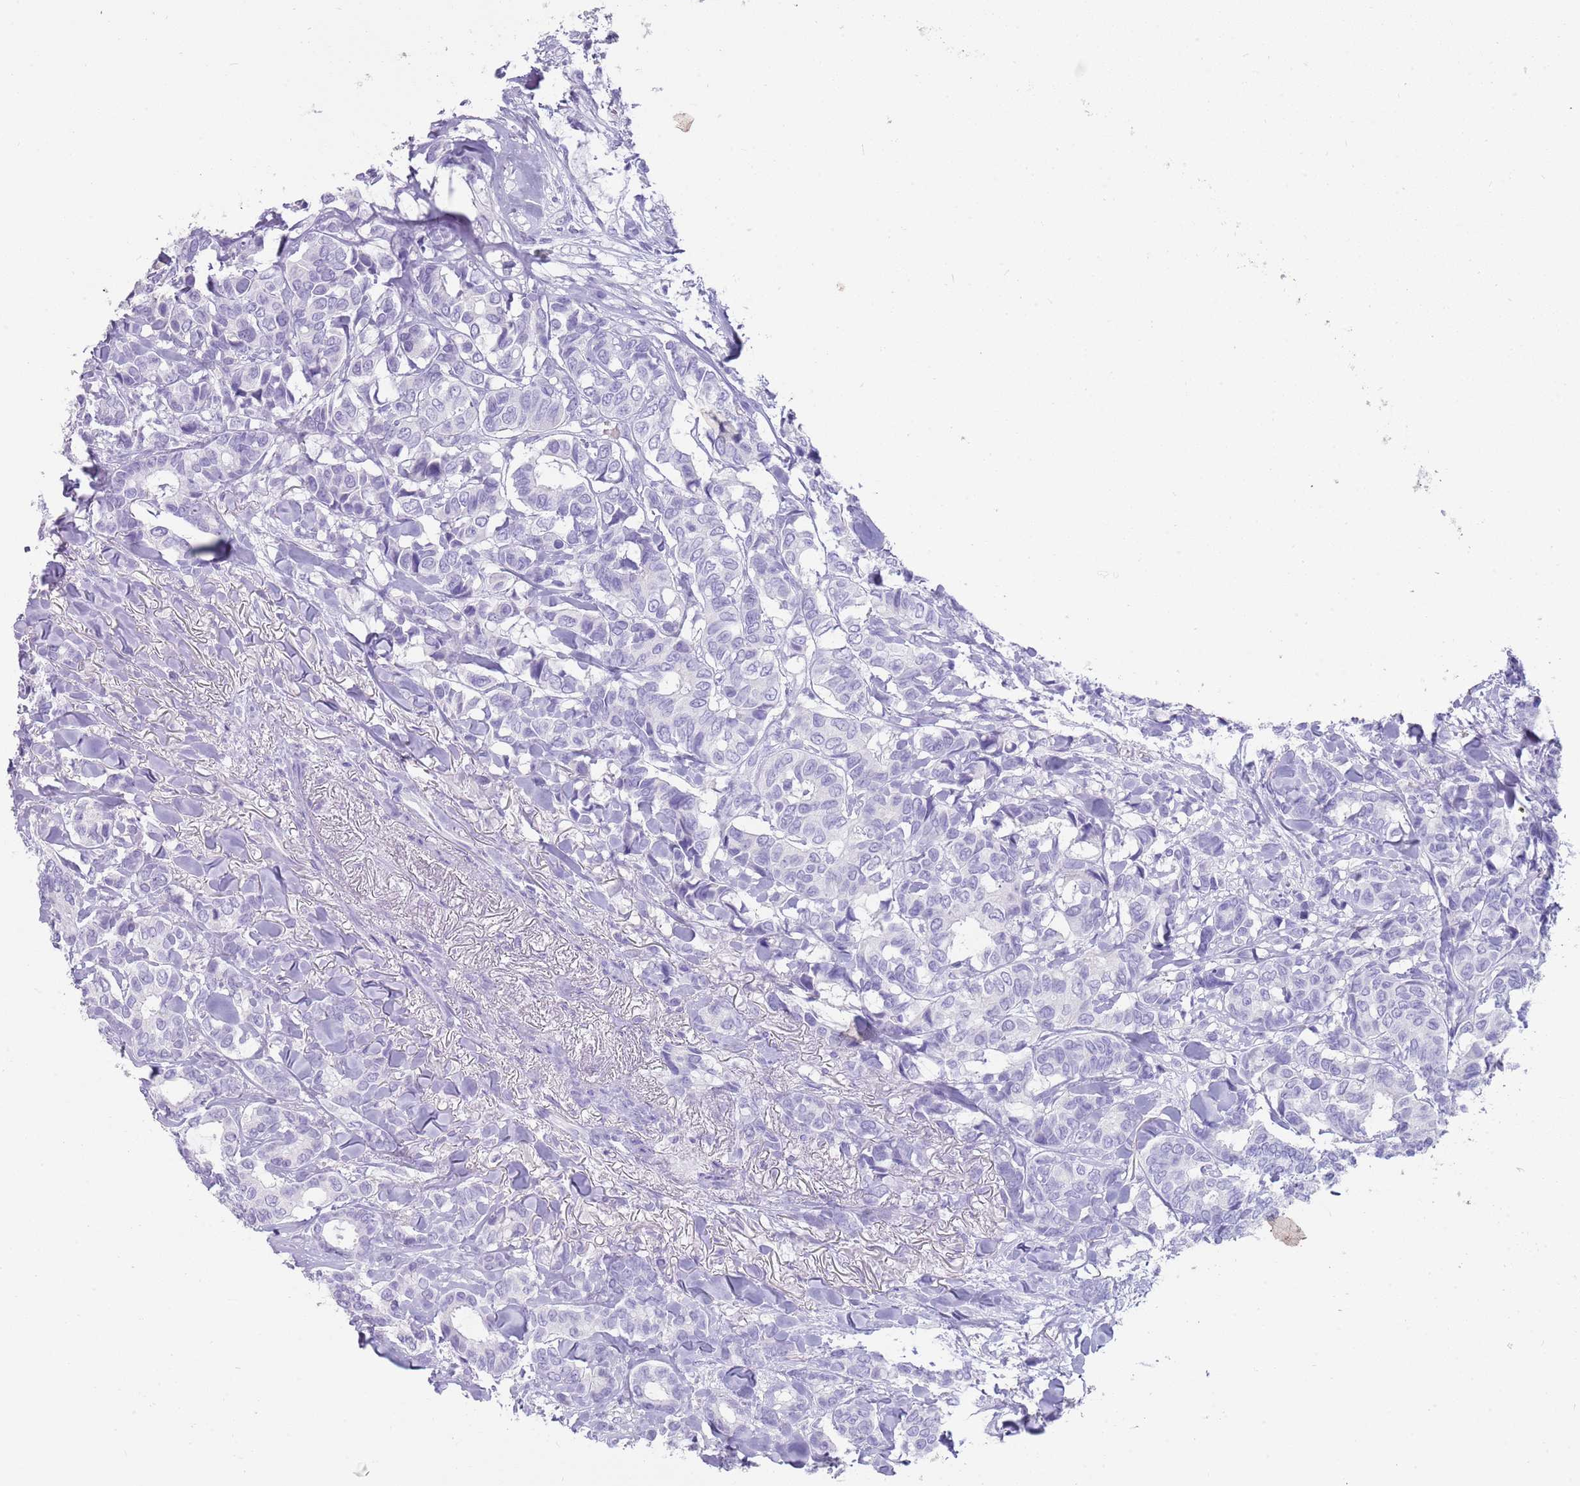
{"staining": {"intensity": "negative", "quantity": "none", "location": "none"}, "tissue": "breast cancer", "cell_type": "Tumor cells", "image_type": "cancer", "snomed": [{"axis": "morphology", "description": "Duct carcinoma"}, {"axis": "topography", "description": "Breast"}], "caption": "An IHC histopathology image of breast invasive ductal carcinoma is shown. There is no staining in tumor cells of breast invasive ductal carcinoma. The staining is performed using DAB (3,3'-diaminobenzidine) brown chromogen with nuclei counter-stained in using hematoxylin.", "gene": "NBPF3", "patient": {"sex": "female", "age": 87}}